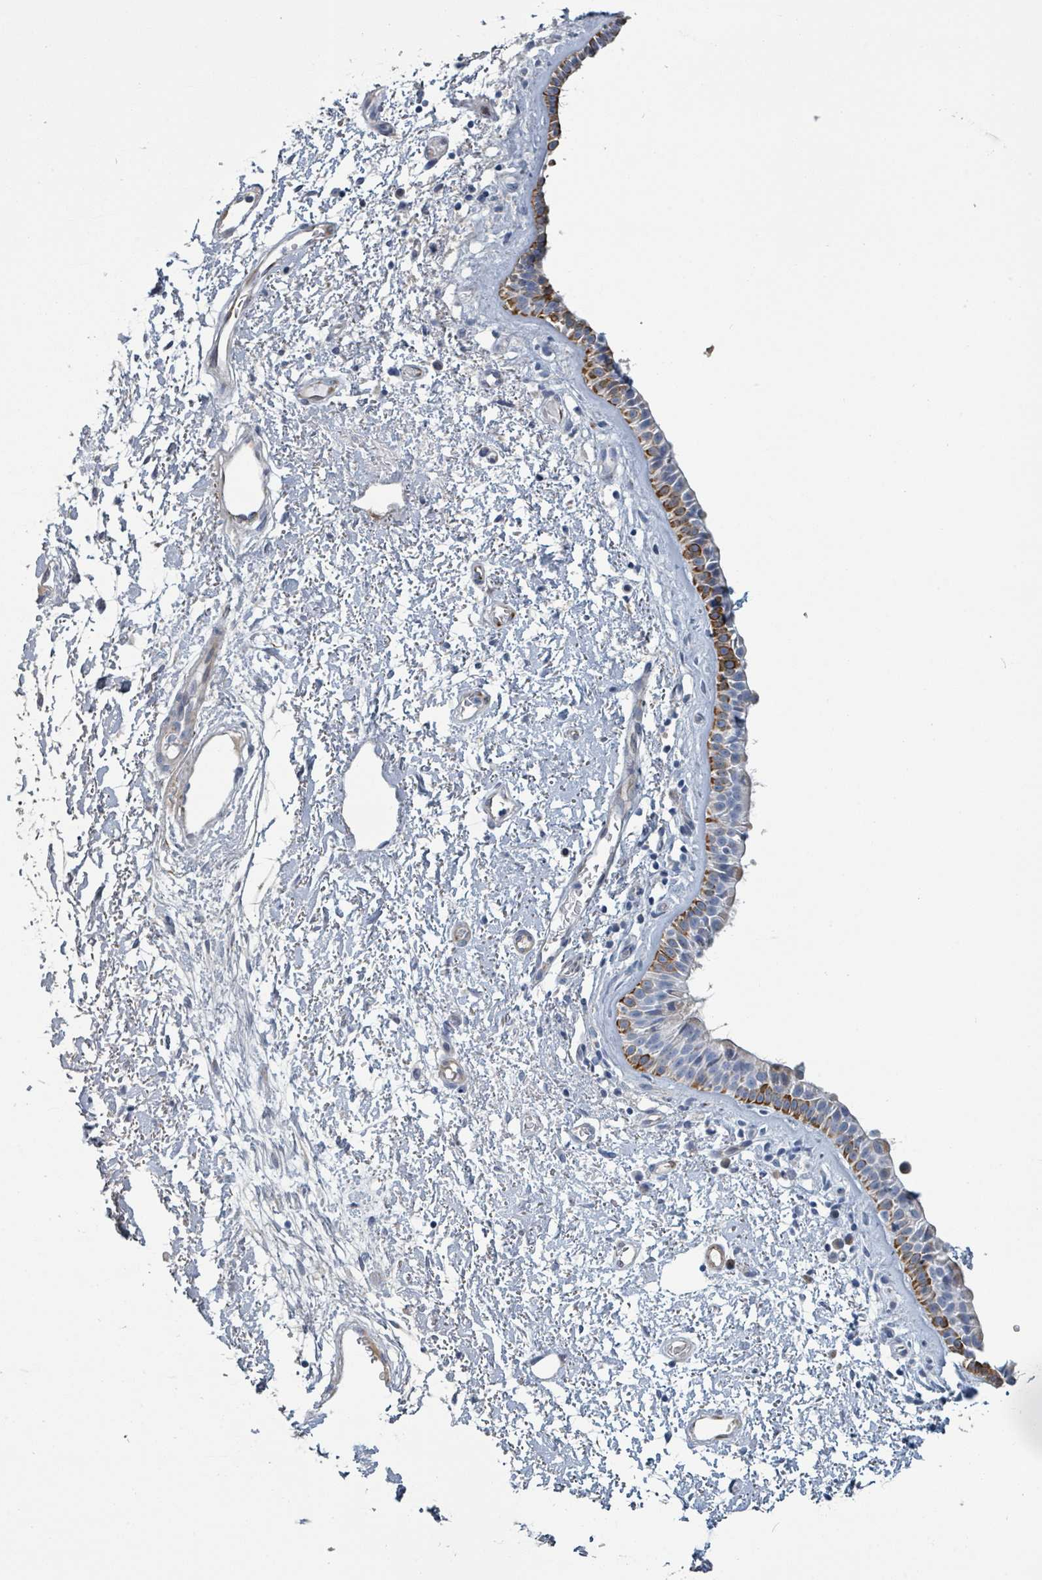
{"staining": {"intensity": "strong", "quantity": "25%-75%", "location": "cytoplasmic/membranous"}, "tissue": "nasopharynx", "cell_type": "Respiratory epithelial cells", "image_type": "normal", "snomed": [{"axis": "morphology", "description": "Normal tissue, NOS"}, {"axis": "topography", "description": "Cartilage tissue"}, {"axis": "topography", "description": "Nasopharynx"}], "caption": "High-magnification brightfield microscopy of unremarkable nasopharynx stained with DAB (brown) and counterstained with hematoxylin (blue). respiratory epithelial cells exhibit strong cytoplasmic/membranous staining is appreciated in approximately25%-75% of cells. (DAB (3,3'-diaminobenzidine) IHC with brightfield microscopy, high magnification).", "gene": "RAB33B", "patient": {"sex": "male", "age": 56}}